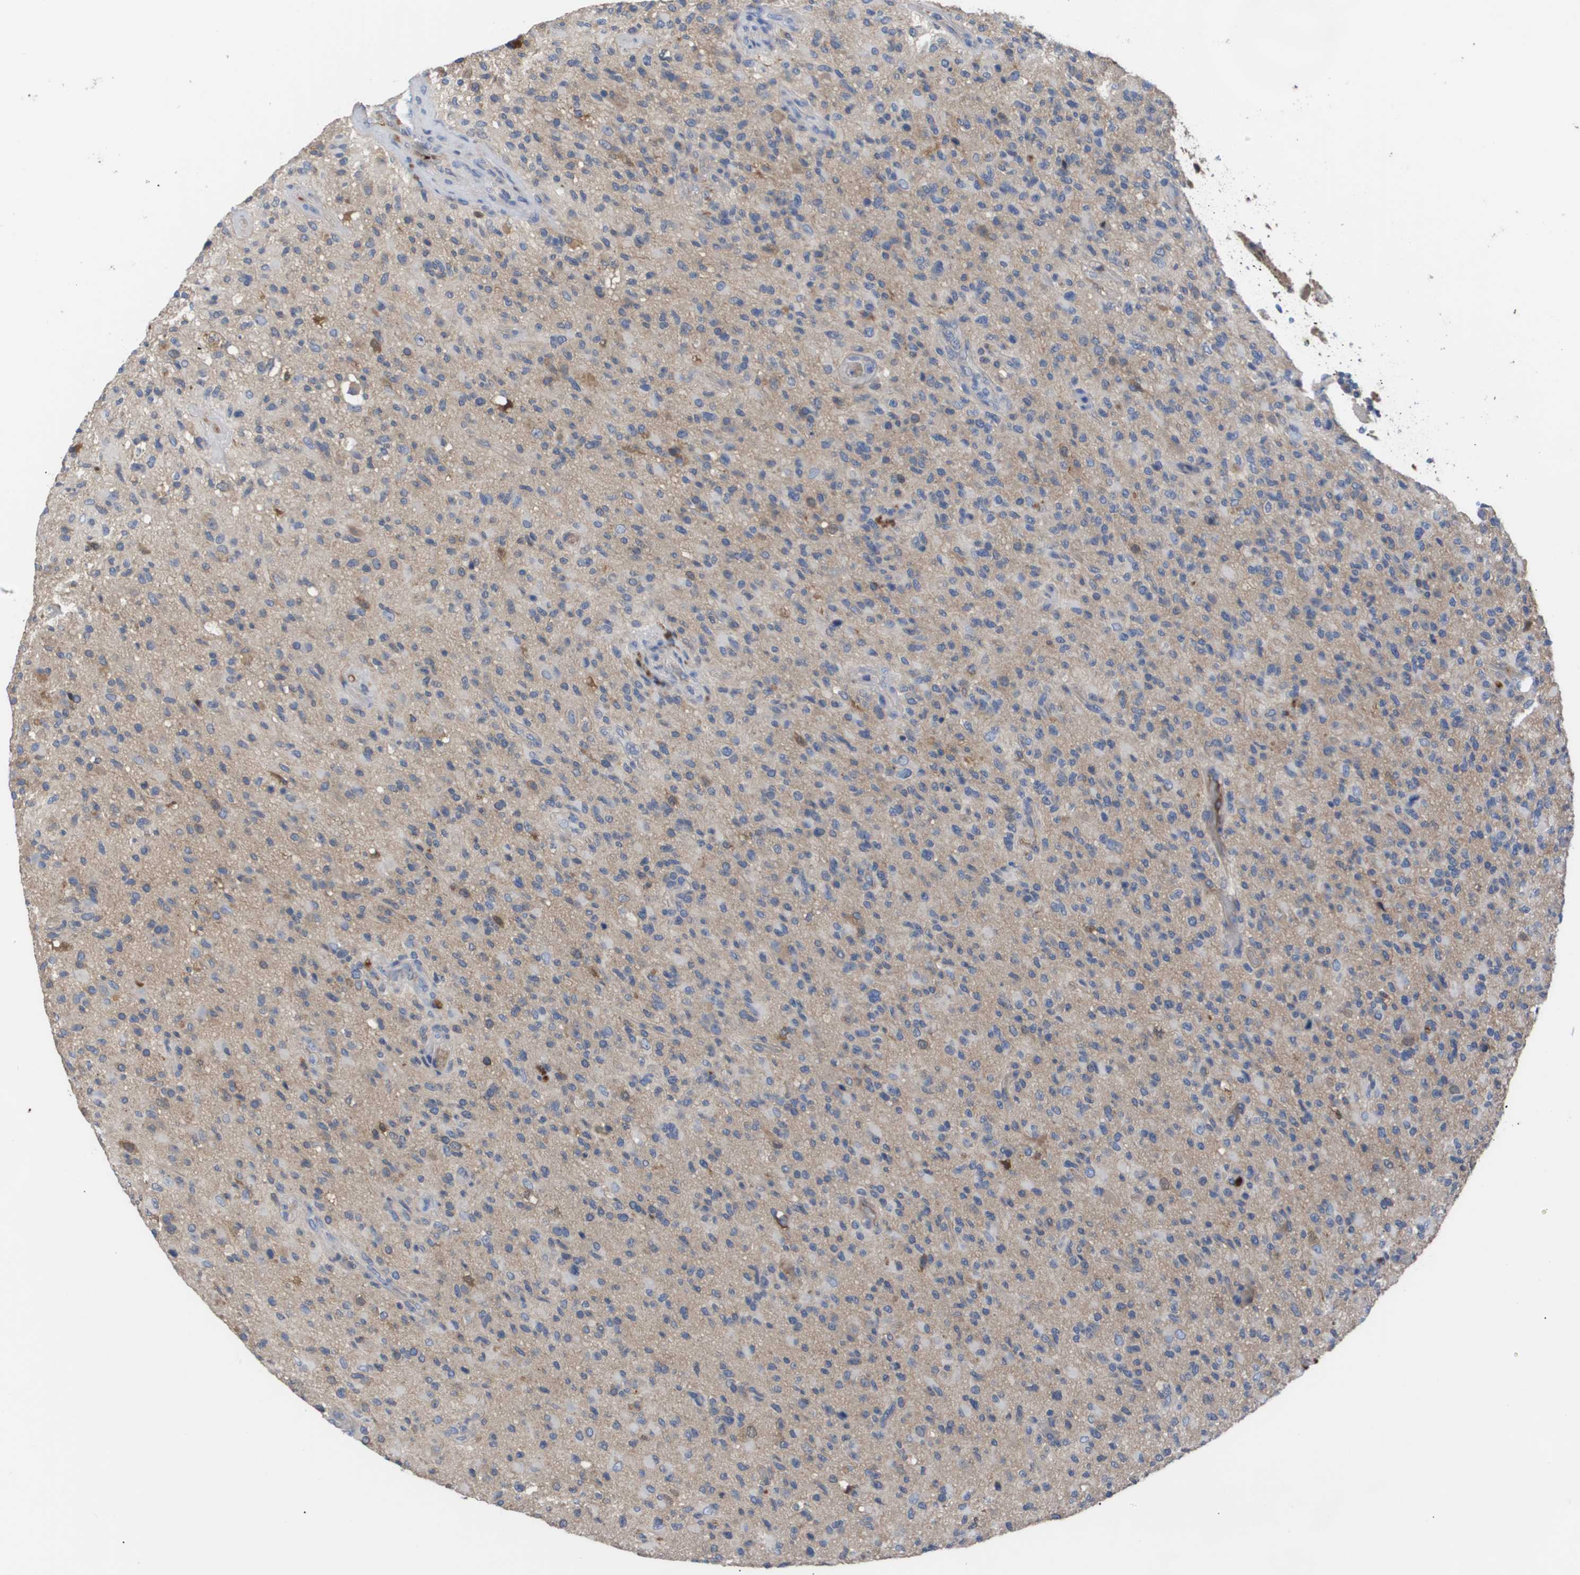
{"staining": {"intensity": "weak", "quantity": "25%-75%", "location": "cytoplasmic/membranous"}, "tissue": "glioma", "cell_type": "Tumor cells", "image_type": "cancer", "snomed": [{"axis": "morphology", "description": "Glioma, malignant, High grade"}, {"axis": "topography", "description": "Brain"}], "caption": "High-power microscopy captured an IHC image of malignant high-grade glioma, revealing weak cytoplasmic/membranous expression in approximately 25%-75% of tumor cells.", "gene": "SERPINA6", "patient": {"sex": "male", "age": 71}}